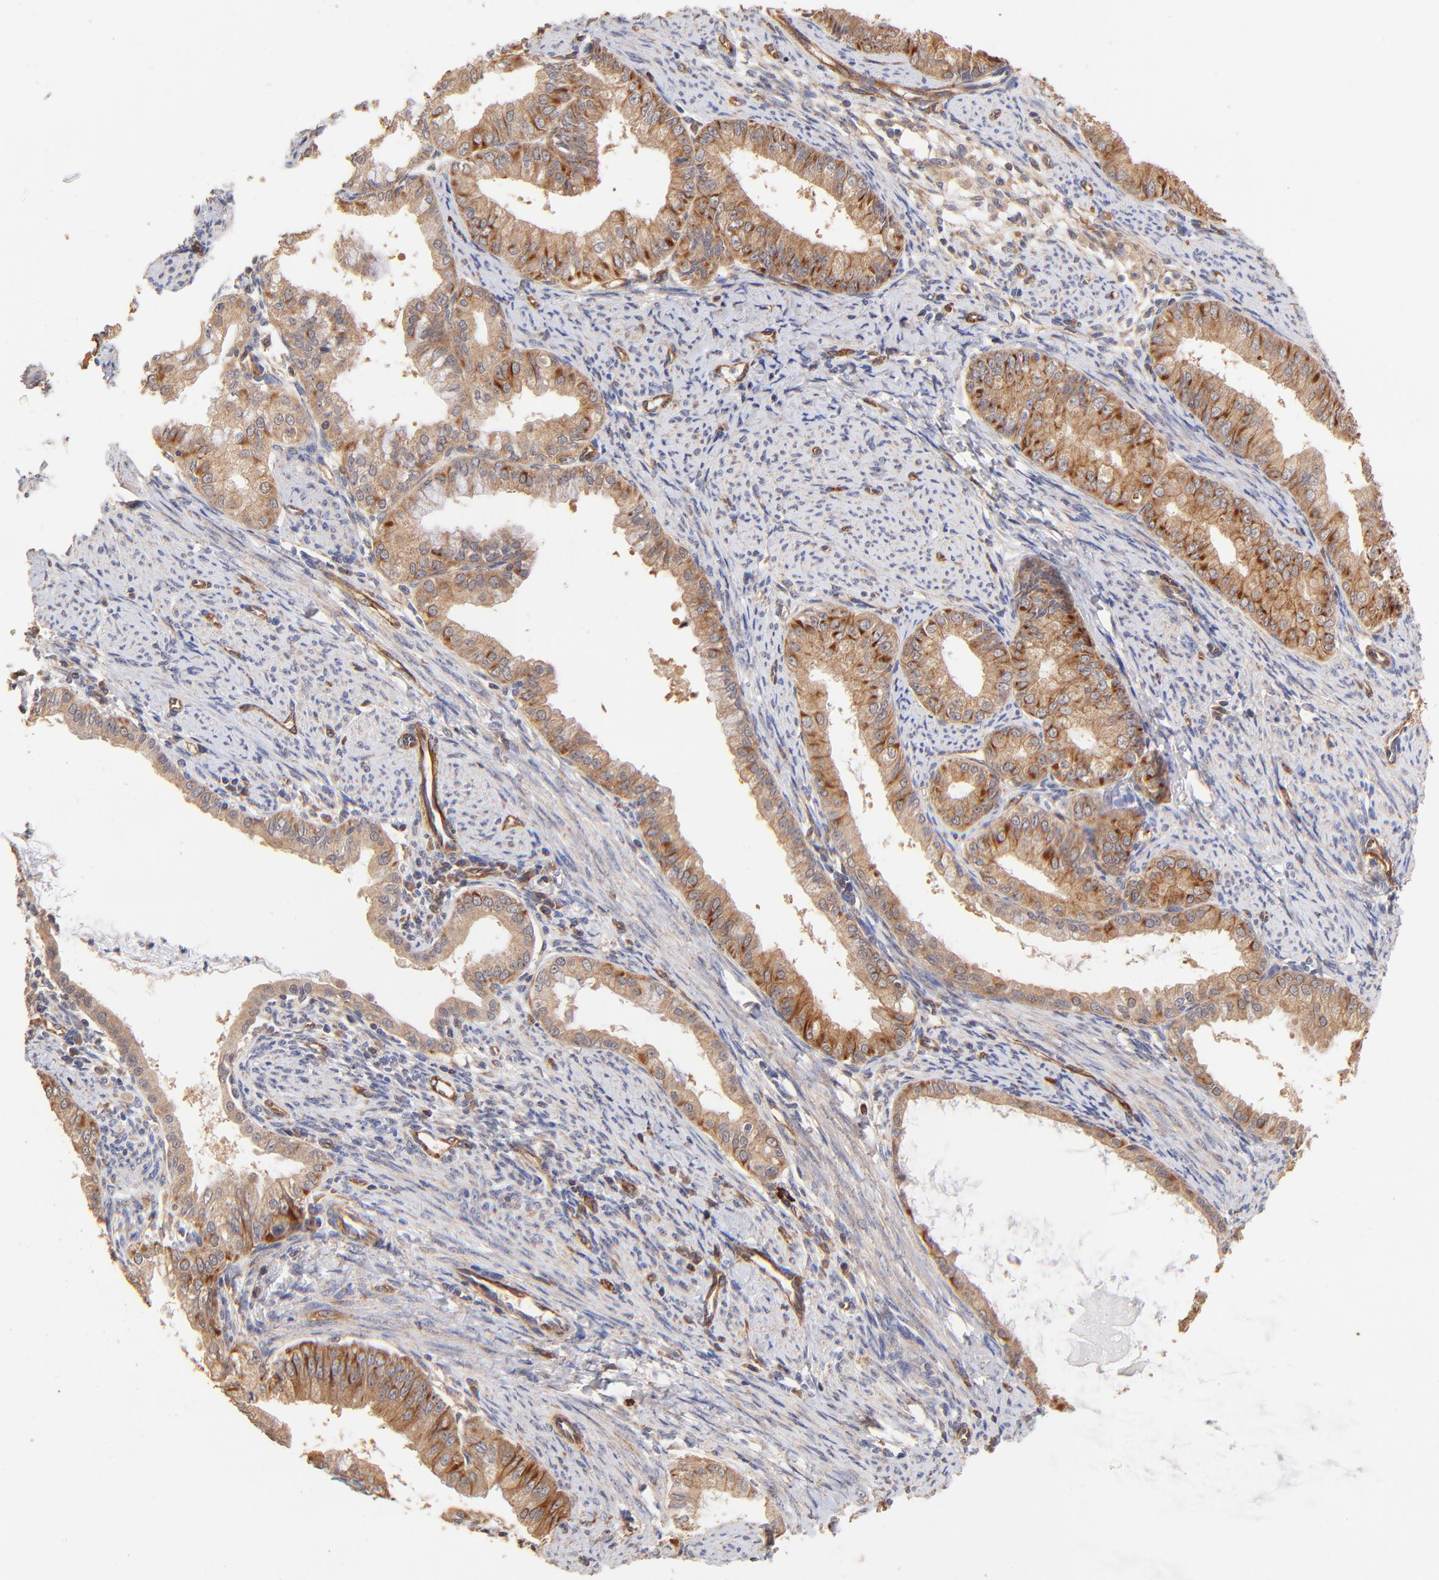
{"staining": {"intensity": "moderate", "quantity": ">75%", "location": "cytoplasmic/membranous"}, "tissue": "endometrial cancer", "cell_type": "Tumor cells", "image_type": "cancer", "snomed": [{"axis": "morphology", "description": "Adenocarcinoma, NOS"}, {"axis": "topography", "description": "Endometrium"}], "caption": "Human endometrial adenocarcinoma stained with a protein marker demonstrates moderate staining in tumor cells.", "gene": "TNFAIP3", "patient": {"sex": "female", "age": 76}}